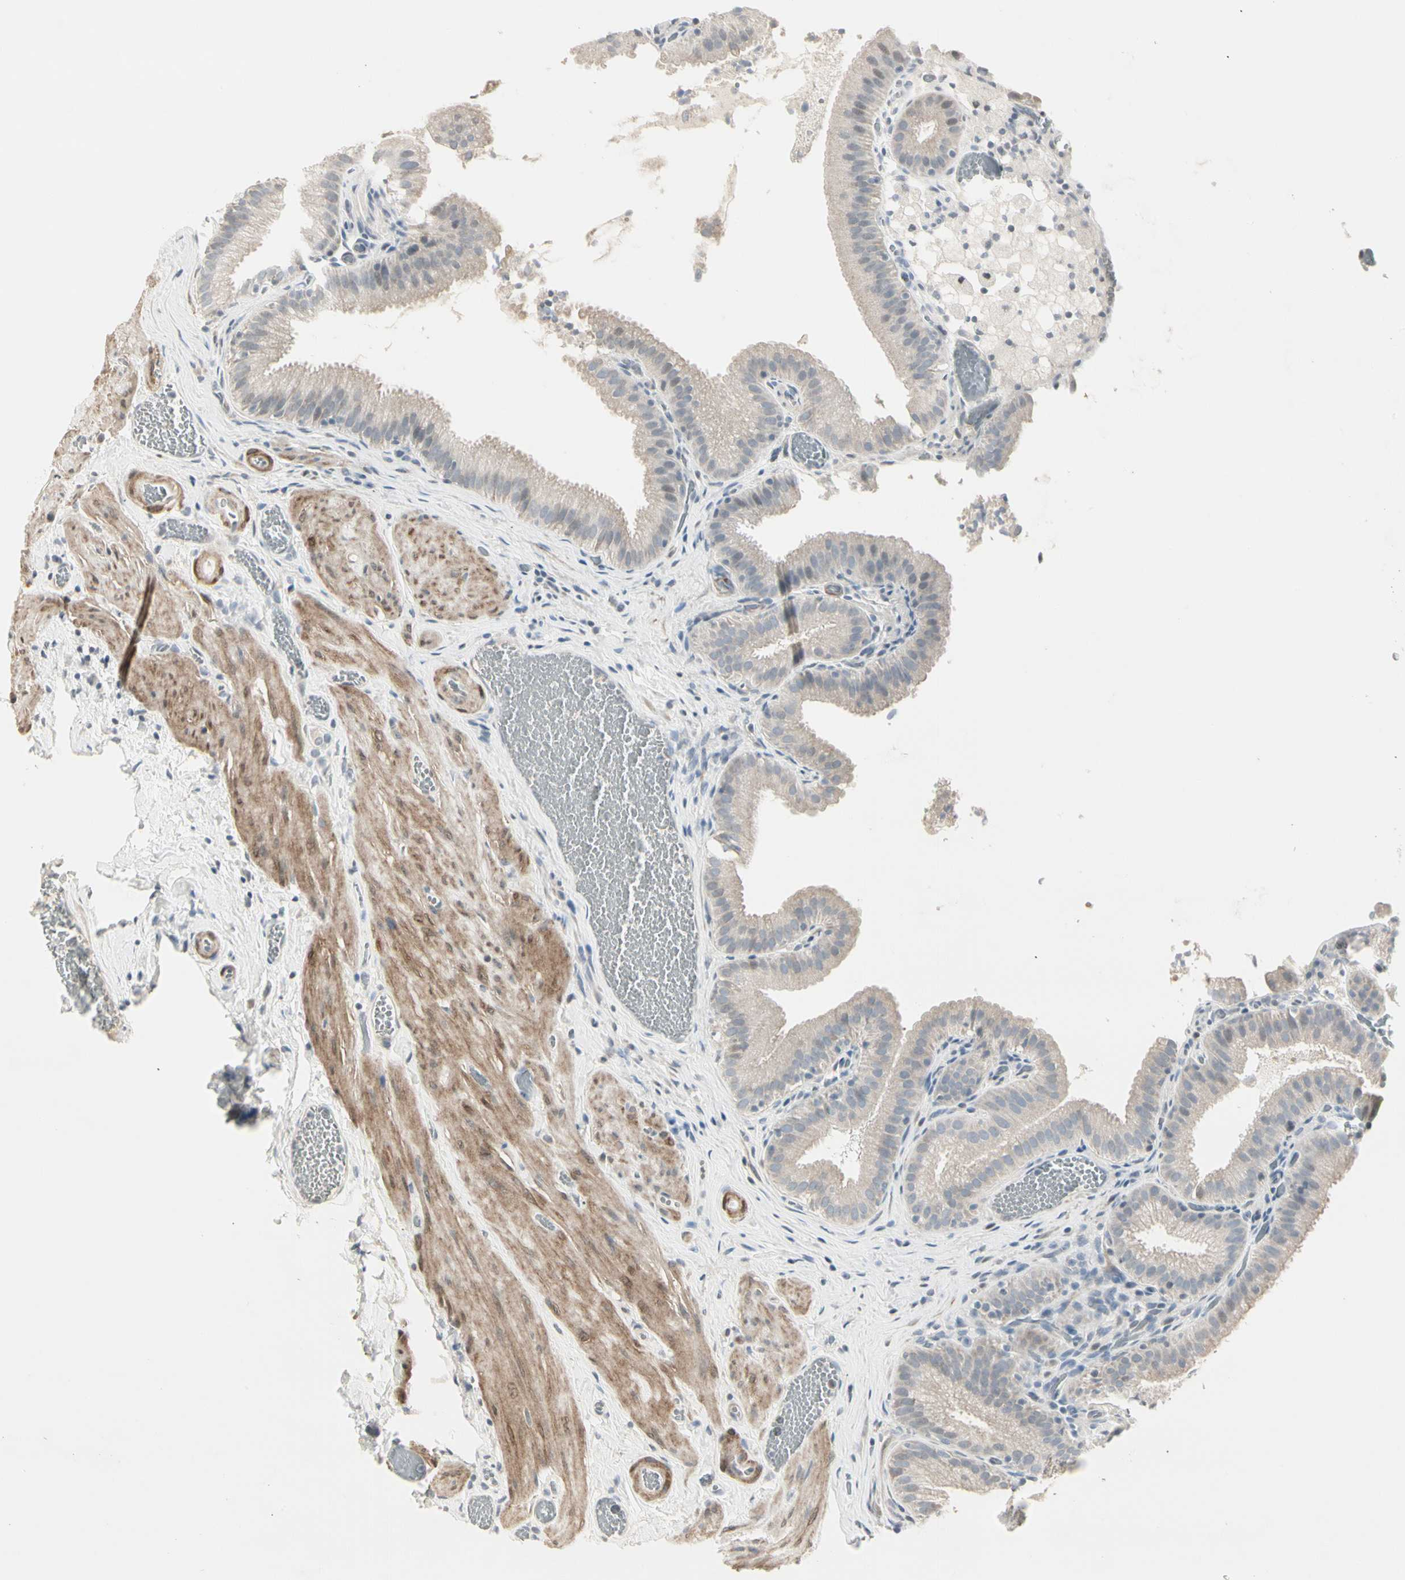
{"staining": {"intensity": "weak", "quantity": "<25%", "location": "cytoplasmic/membranous"}, "tissue": "gallbladder", "cell_type": "Glandular cells", "image_type": "normal", "snomed": [{"axis": "morphology", "description": "Normal tissue, NOS"}, {"axis": "topography", "description": "Gallbladder"}], "caption": "High power microscopy photomicrograph of an immunohistochemistry (IHC) image of unremarkable gallbladder, revealing no significant staining in glandular cells. Nuclei are stained in blue.", "gene": "DMPK", "patient": {"sex": "male", "age": 54}}